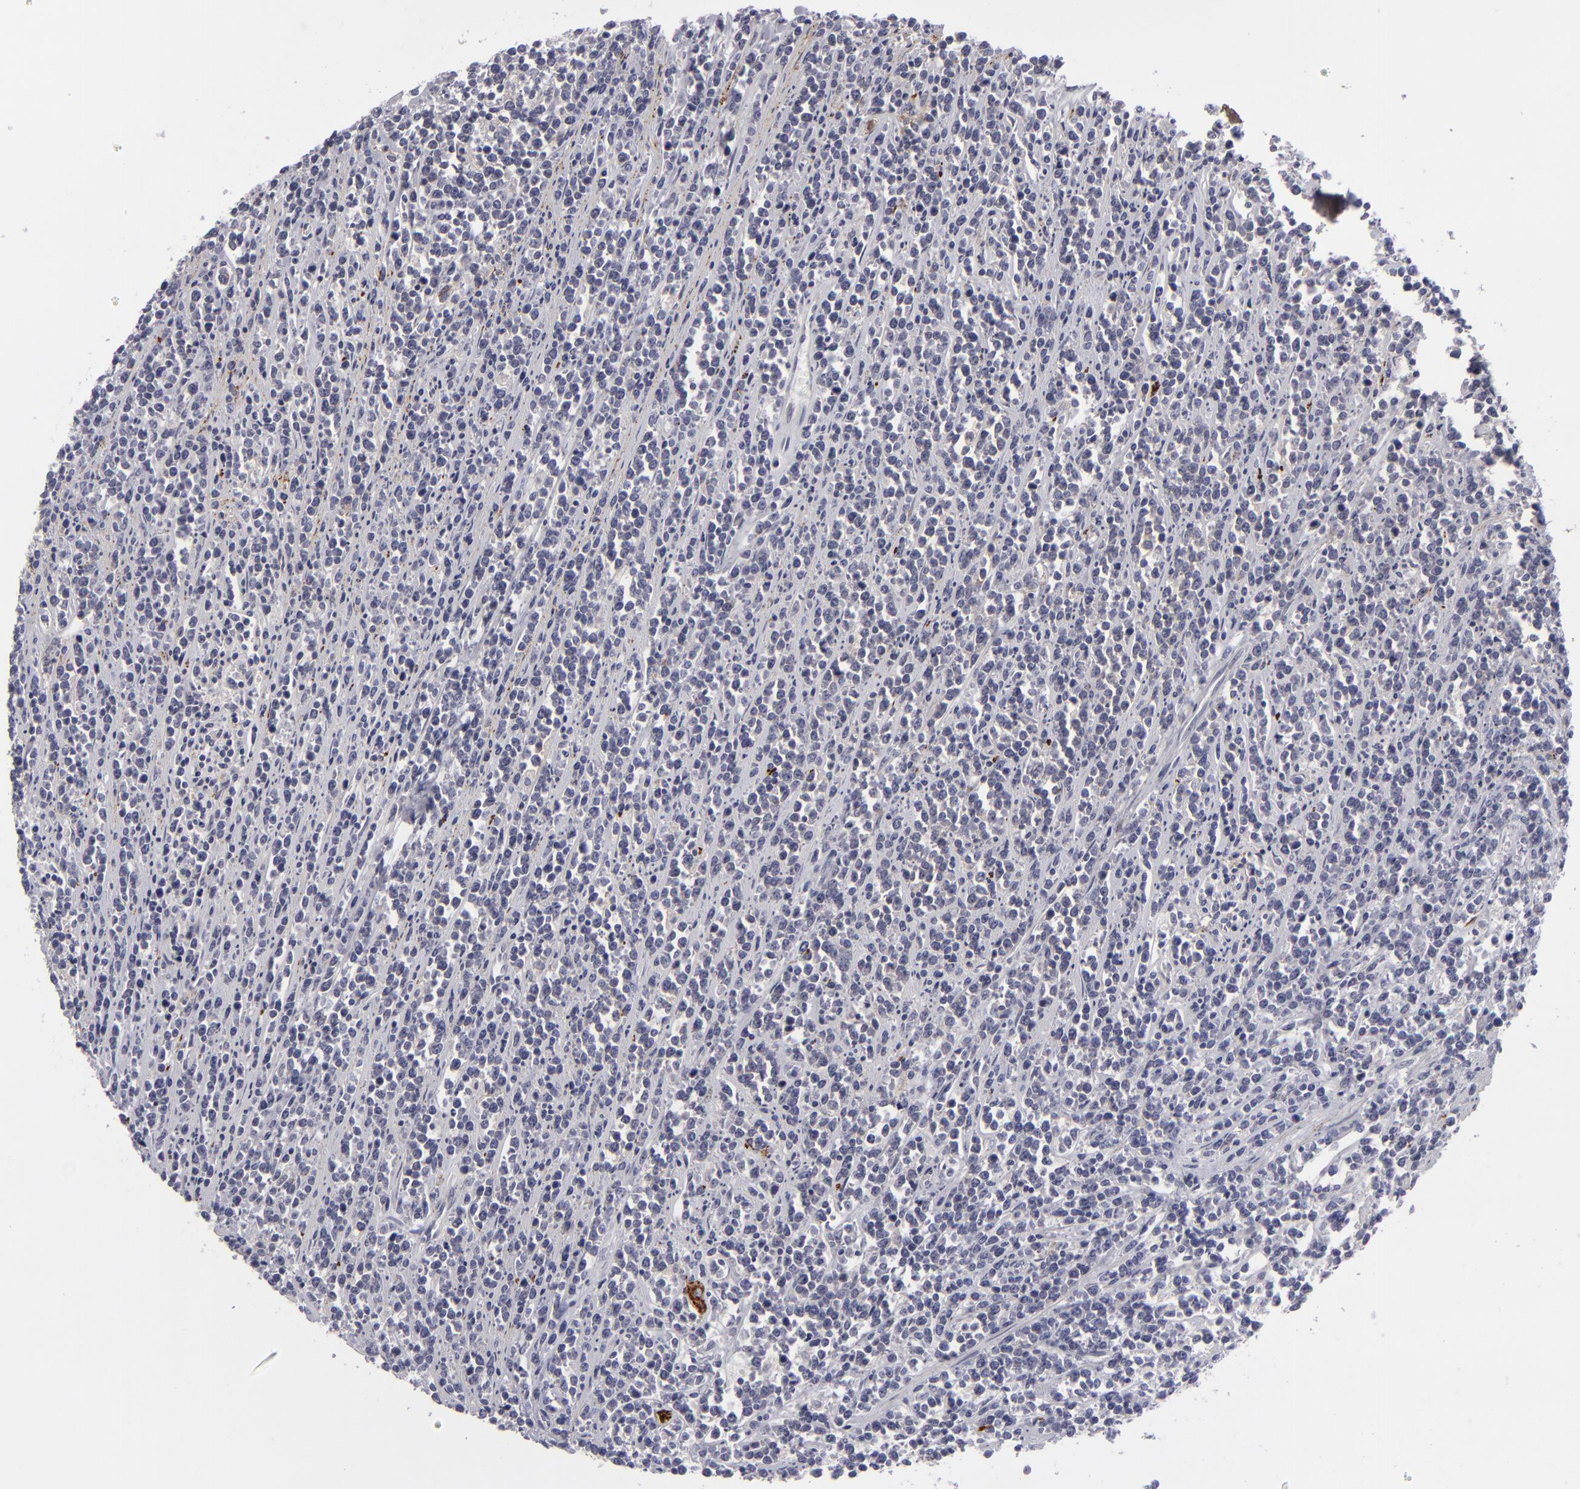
{"staining": {"intensity": "negative", "quantity": "none", "location": "none"}, "tissue": "lymphoma", "cell_type": "Tumor cells", "image_type": "cancer", "snomed": [{"axis": "morphology", "description": "Malignant lymphoma, non-Hodgkin's type, High grade"}, {"axis": "topography", "description": "Small intestine"}, {"axis": "topography", "description": "Colon"}], "caption": "The photomicrograph demonstrates no staining of tumor cells in malignant lymphoma, non-Hodgkin's type (high-grade). Brightfield microscopy of immunohistochemistry stained with DAB (brown) and hematoxylin (blue), captured at high magnification.", "gene": "ALCAM", "patient": {"sex": "male", "age": 8}}